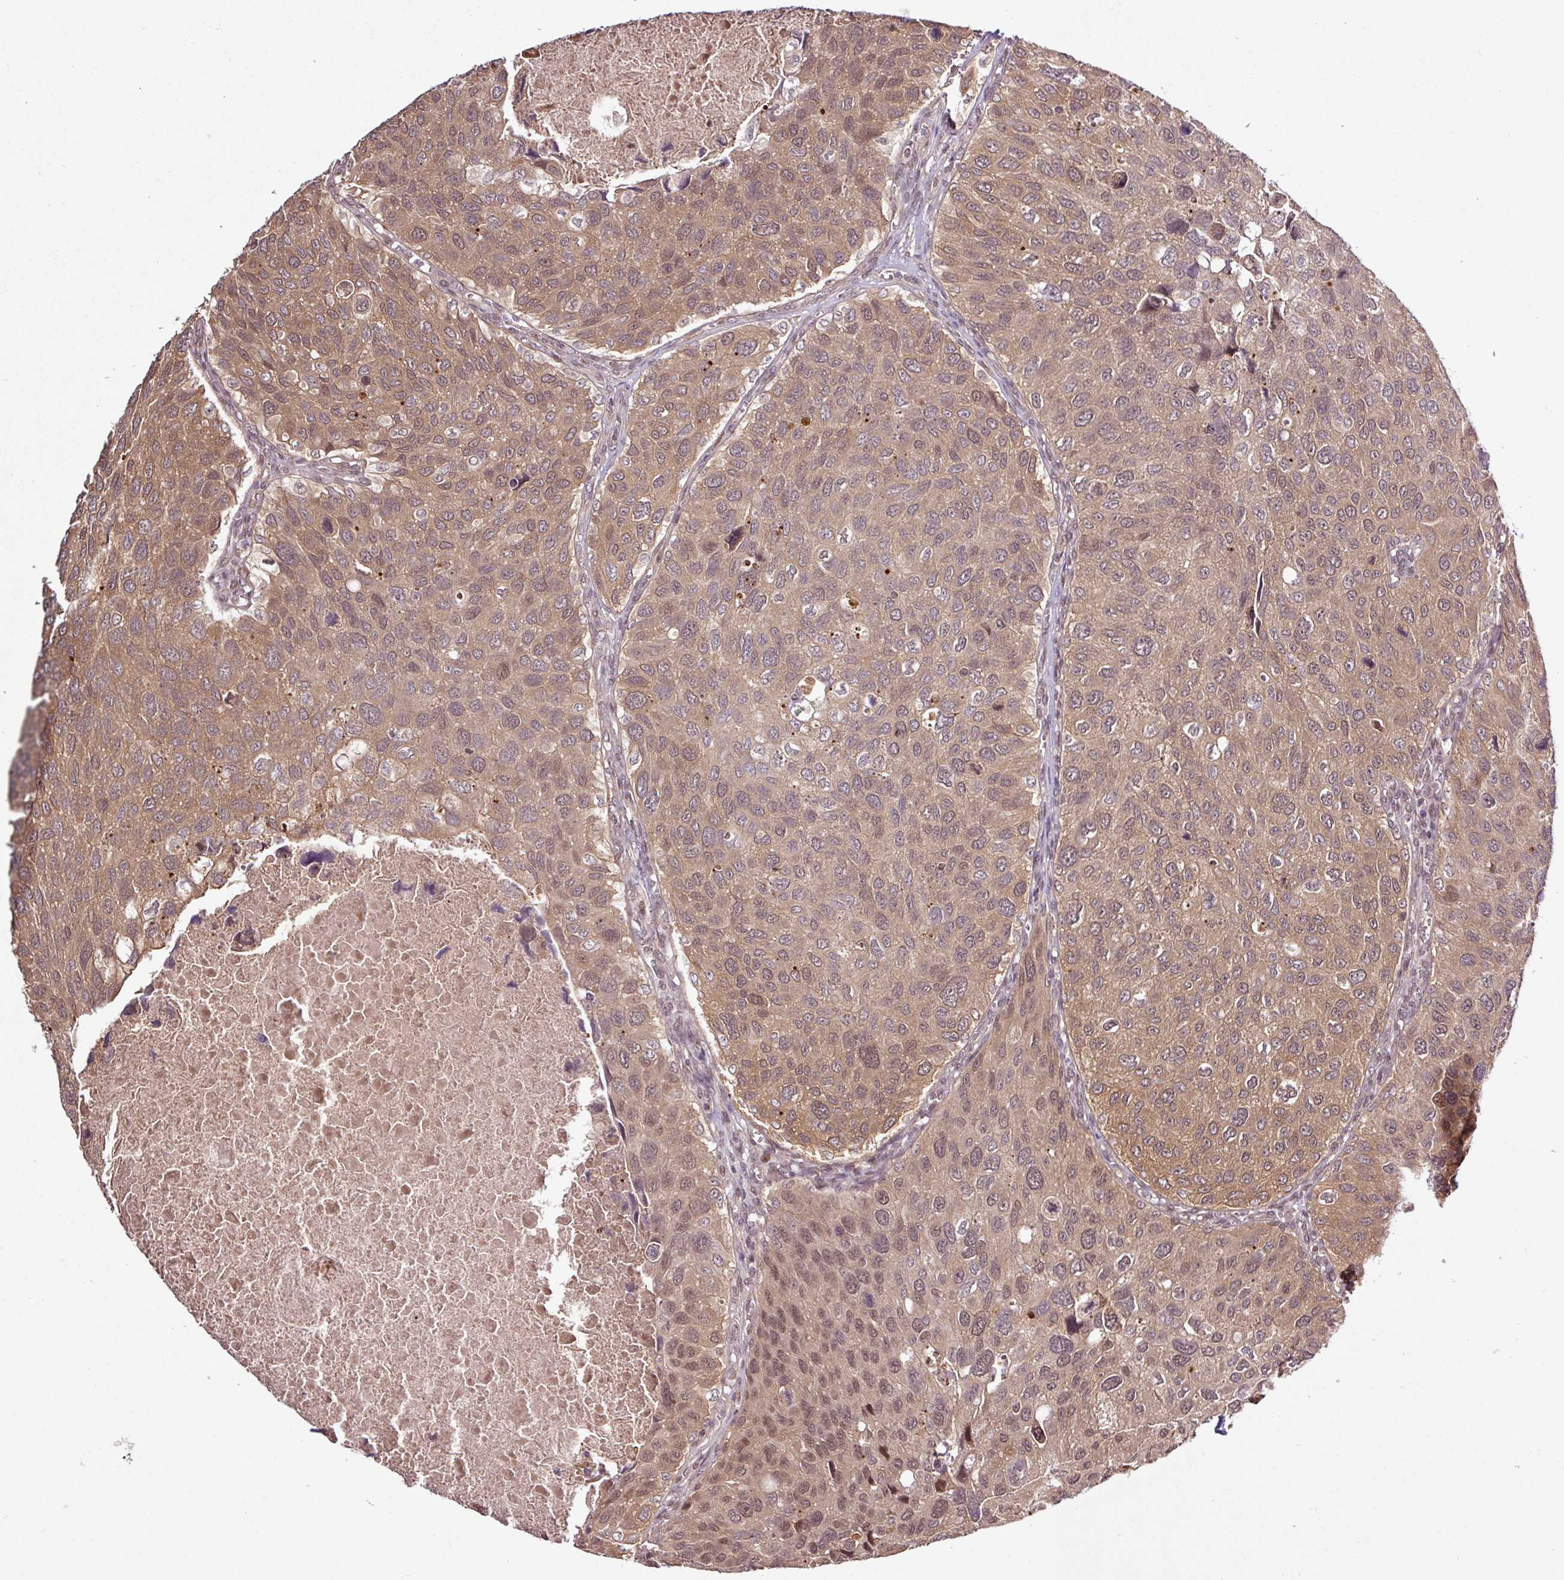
{"staining": {"intensity": "moderate", "quantity": ">75%", "location": "cytoplasmic/membranous,nuclear"}, "tissue": "urothelial cancer", "cell_type": "Tumor cells", "image_type": "cancer", "snomed": [{"axis": "morphology", "description": "Urothelial carcinoma, NOS"}, {"axis": "topography", "description": "Urinary bladder"}], "caption": "Tumor cells reveal medium levels of moderate cytoplasmic/membranous and nuclear expression in approximately >75% of cells in urothelial cancer.", "gene": "ITPKC", "patient": {"sex": "male", "age": 80}}